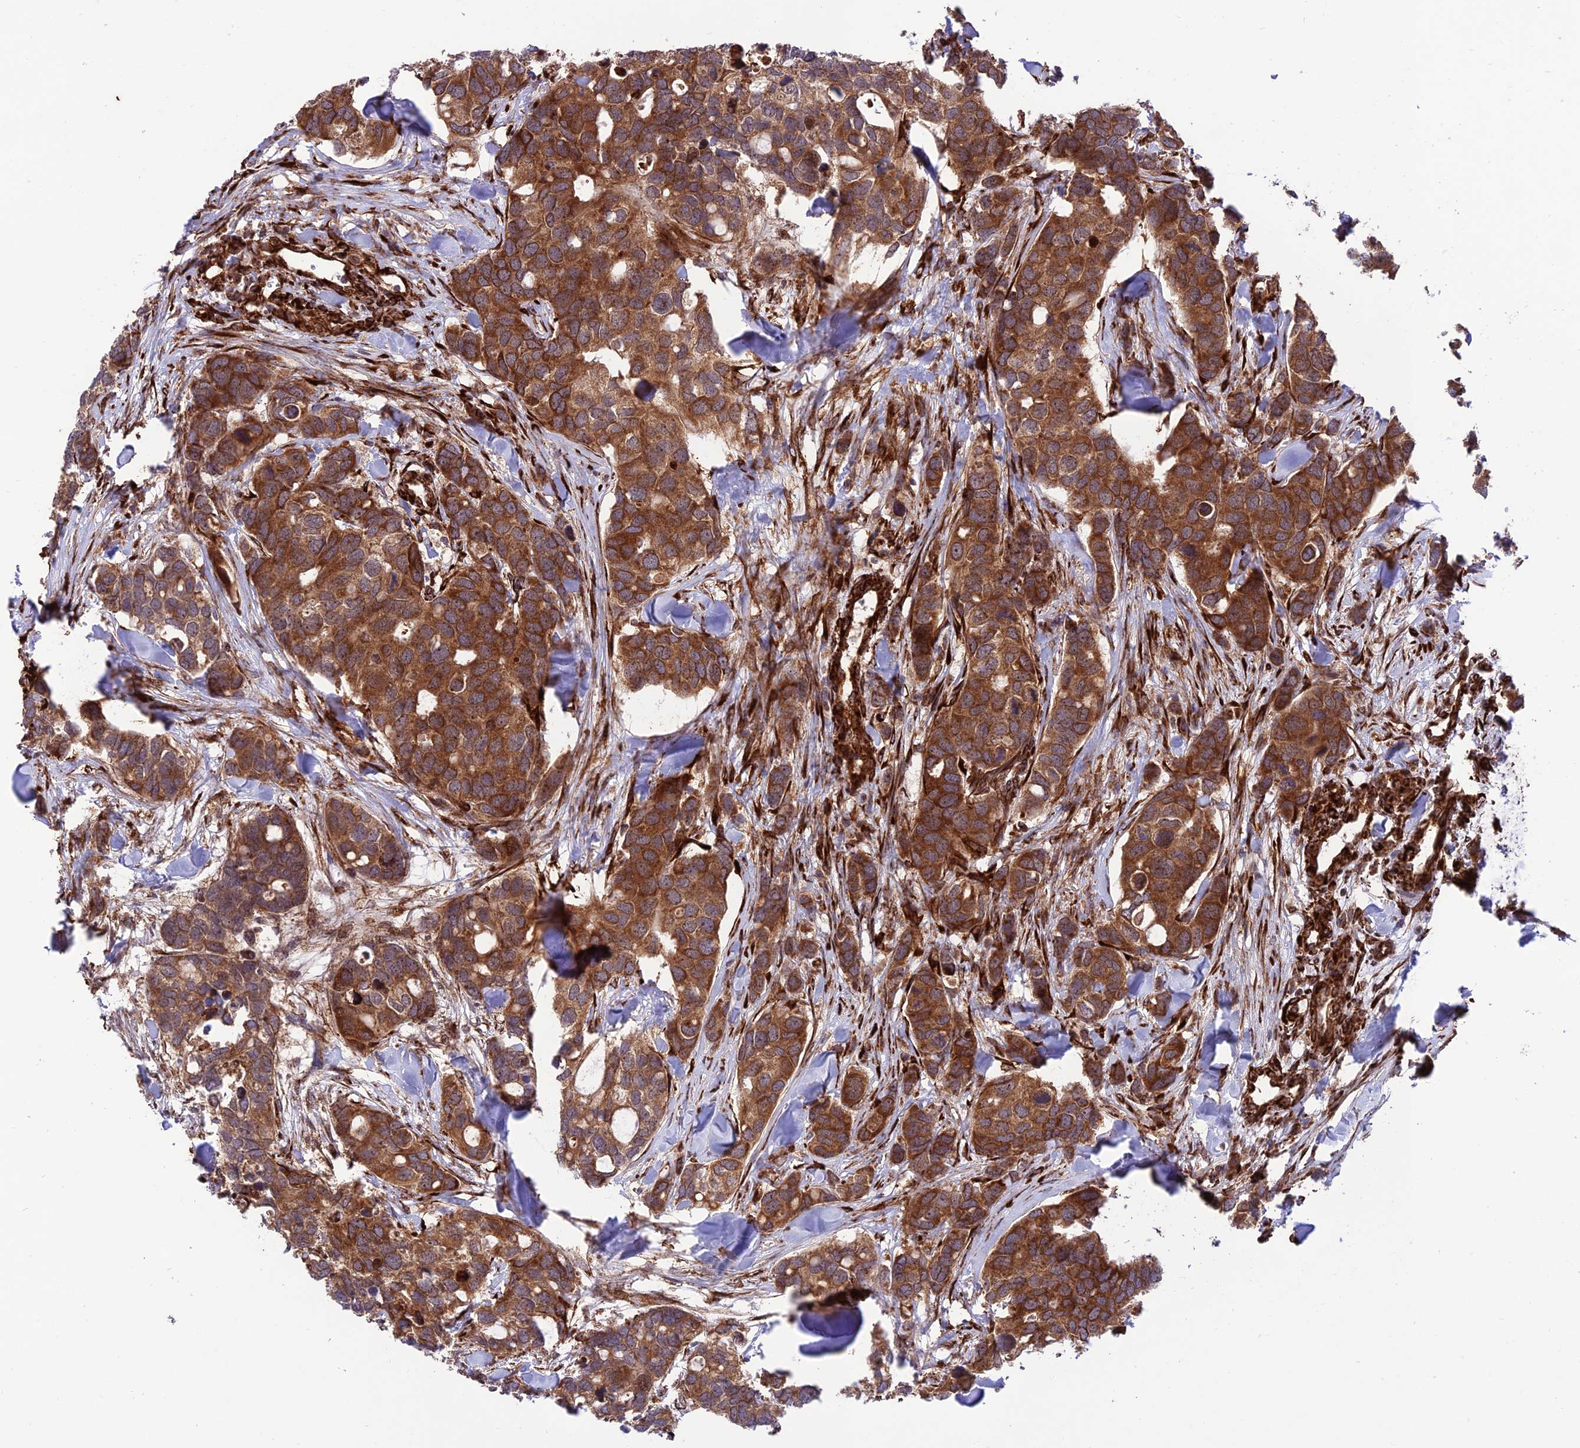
{"staining": {"intensity": "strong", "quantity": ">75%", "location": "cytoplasmic/membranous"}, "tissue": "breast cancer", "cell_type": "Tumor cells", "image_type": "cancer", "snomed": [{"axis": "morphology", "description": "Duct carcinoma"}, {"axis": "topography", "description": "Breast"}], "caption": "Immunohistochemistry (IHC) of invasive ductal carcinoma (breast) exhibits high levels of strong cytoplasmic/membranous staining in about >75% of tumor cells. (DAB = brown stain, brightfield microscopy at high magnification).", "gene": "CRTAP", "patient": {"sex": "female", "age": 83}}